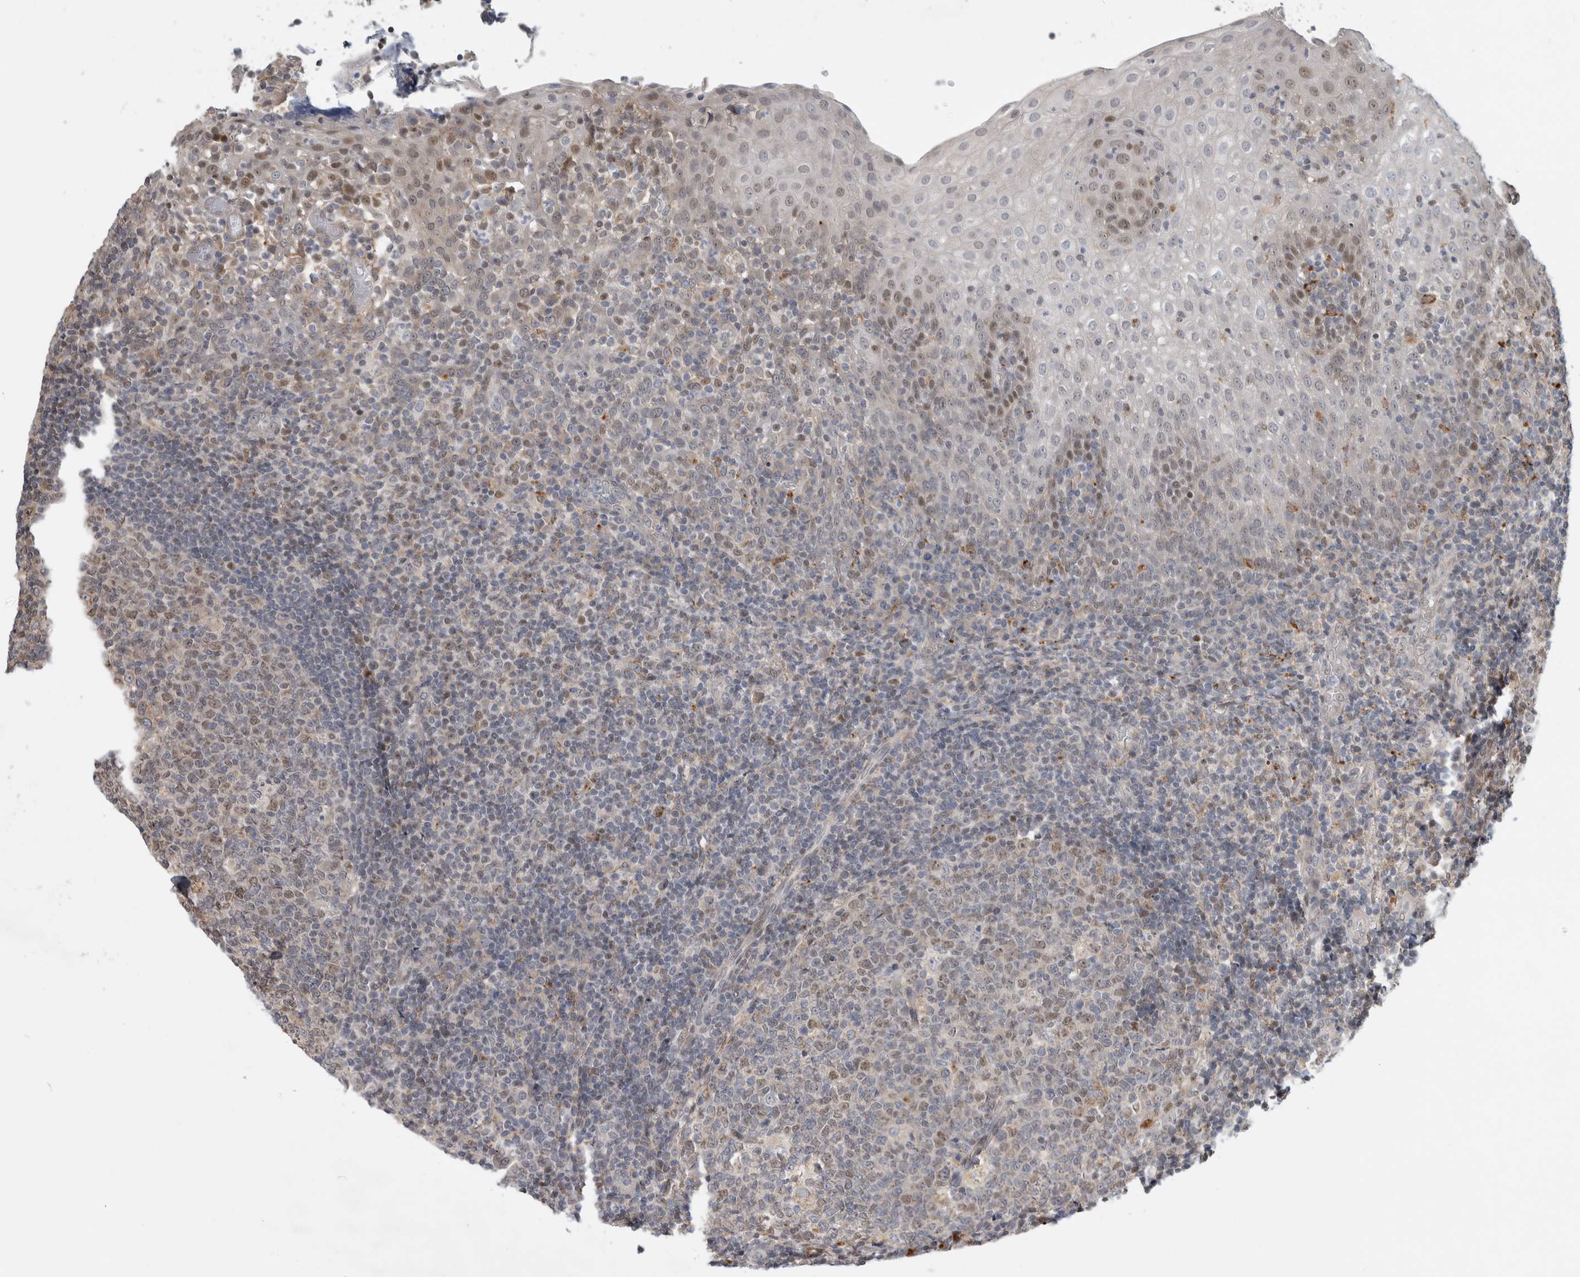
{"staining": {"intensity": "moderate", "quantity": "<25%", "location": "nuclear"}, "tissue": "tonsil", "cell_type": "Germinal center cells", "image_type": "normal", "snomed": [{"axis": "morphology", "description": "Normal tissue, NOS"}, {"axis": "topography", "description": "Tonsil"}], "caption": "IHC of benign human tonsil displays low levels of moderate nuclear staining in about <25% of germinal center cells.", "gene": "NAB2", "patient": {"sex": "female", "age": 19}}